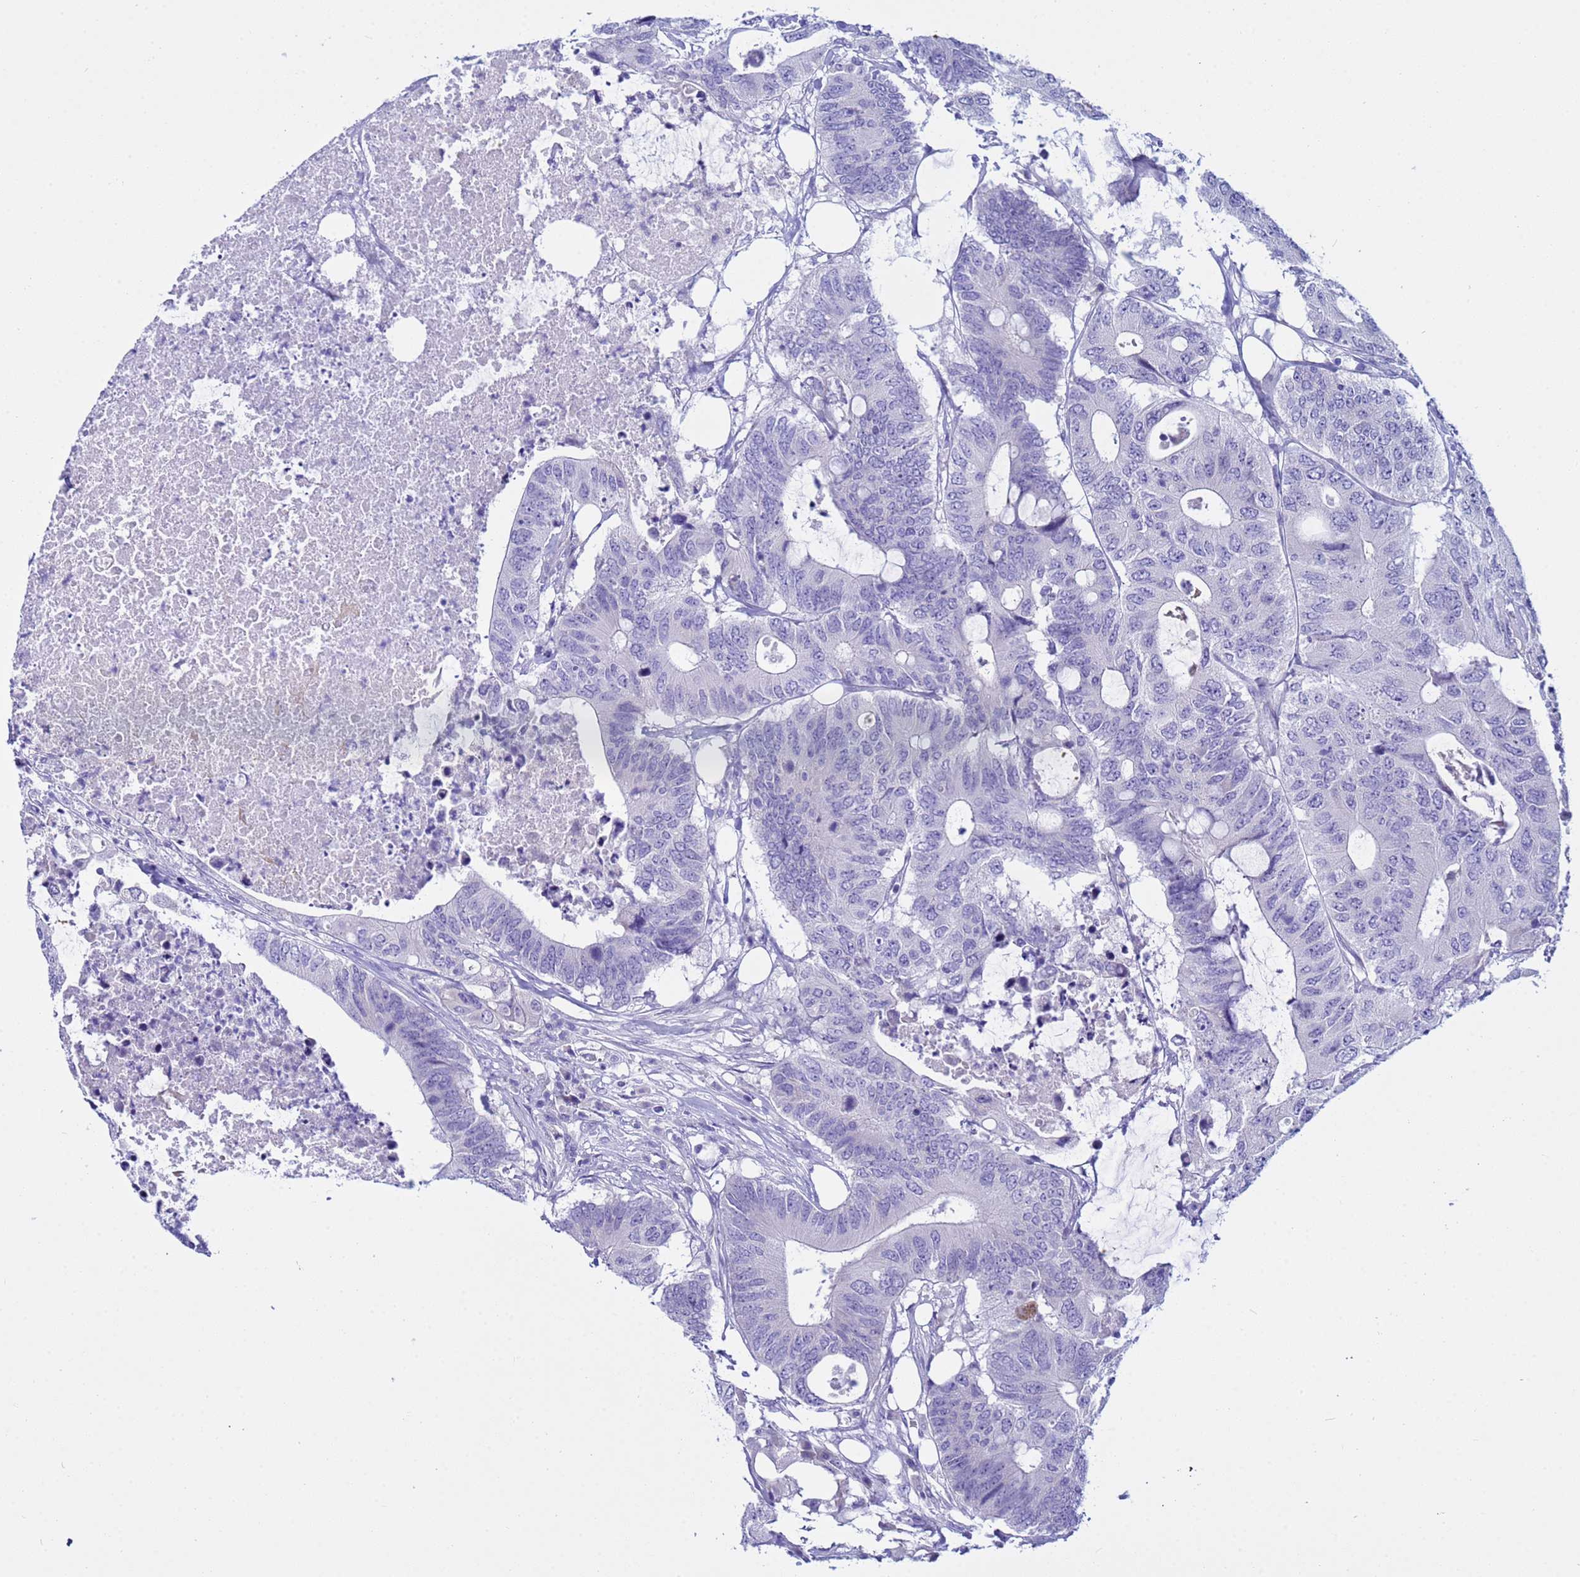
{"staining": {"intensity": "negative", "quantity": "none", "location": "none"}, "tissue": "colorectal cancer", "cell_type": "Tumor cells", "image_type": "cancer", "snomed": [{"axis": "morphology", "description": "Adenocarcinoma, NOS"}, {"axis": "topography", "description": "Colon"}], "caption": "DAB (3,3'-diaminobenzidine) immunohistochemical staining of human colorectal cancer shows no significant expression in tumor cells.", "gene": "IGSF11", "patient": {"sex": "male", "age": 71}}